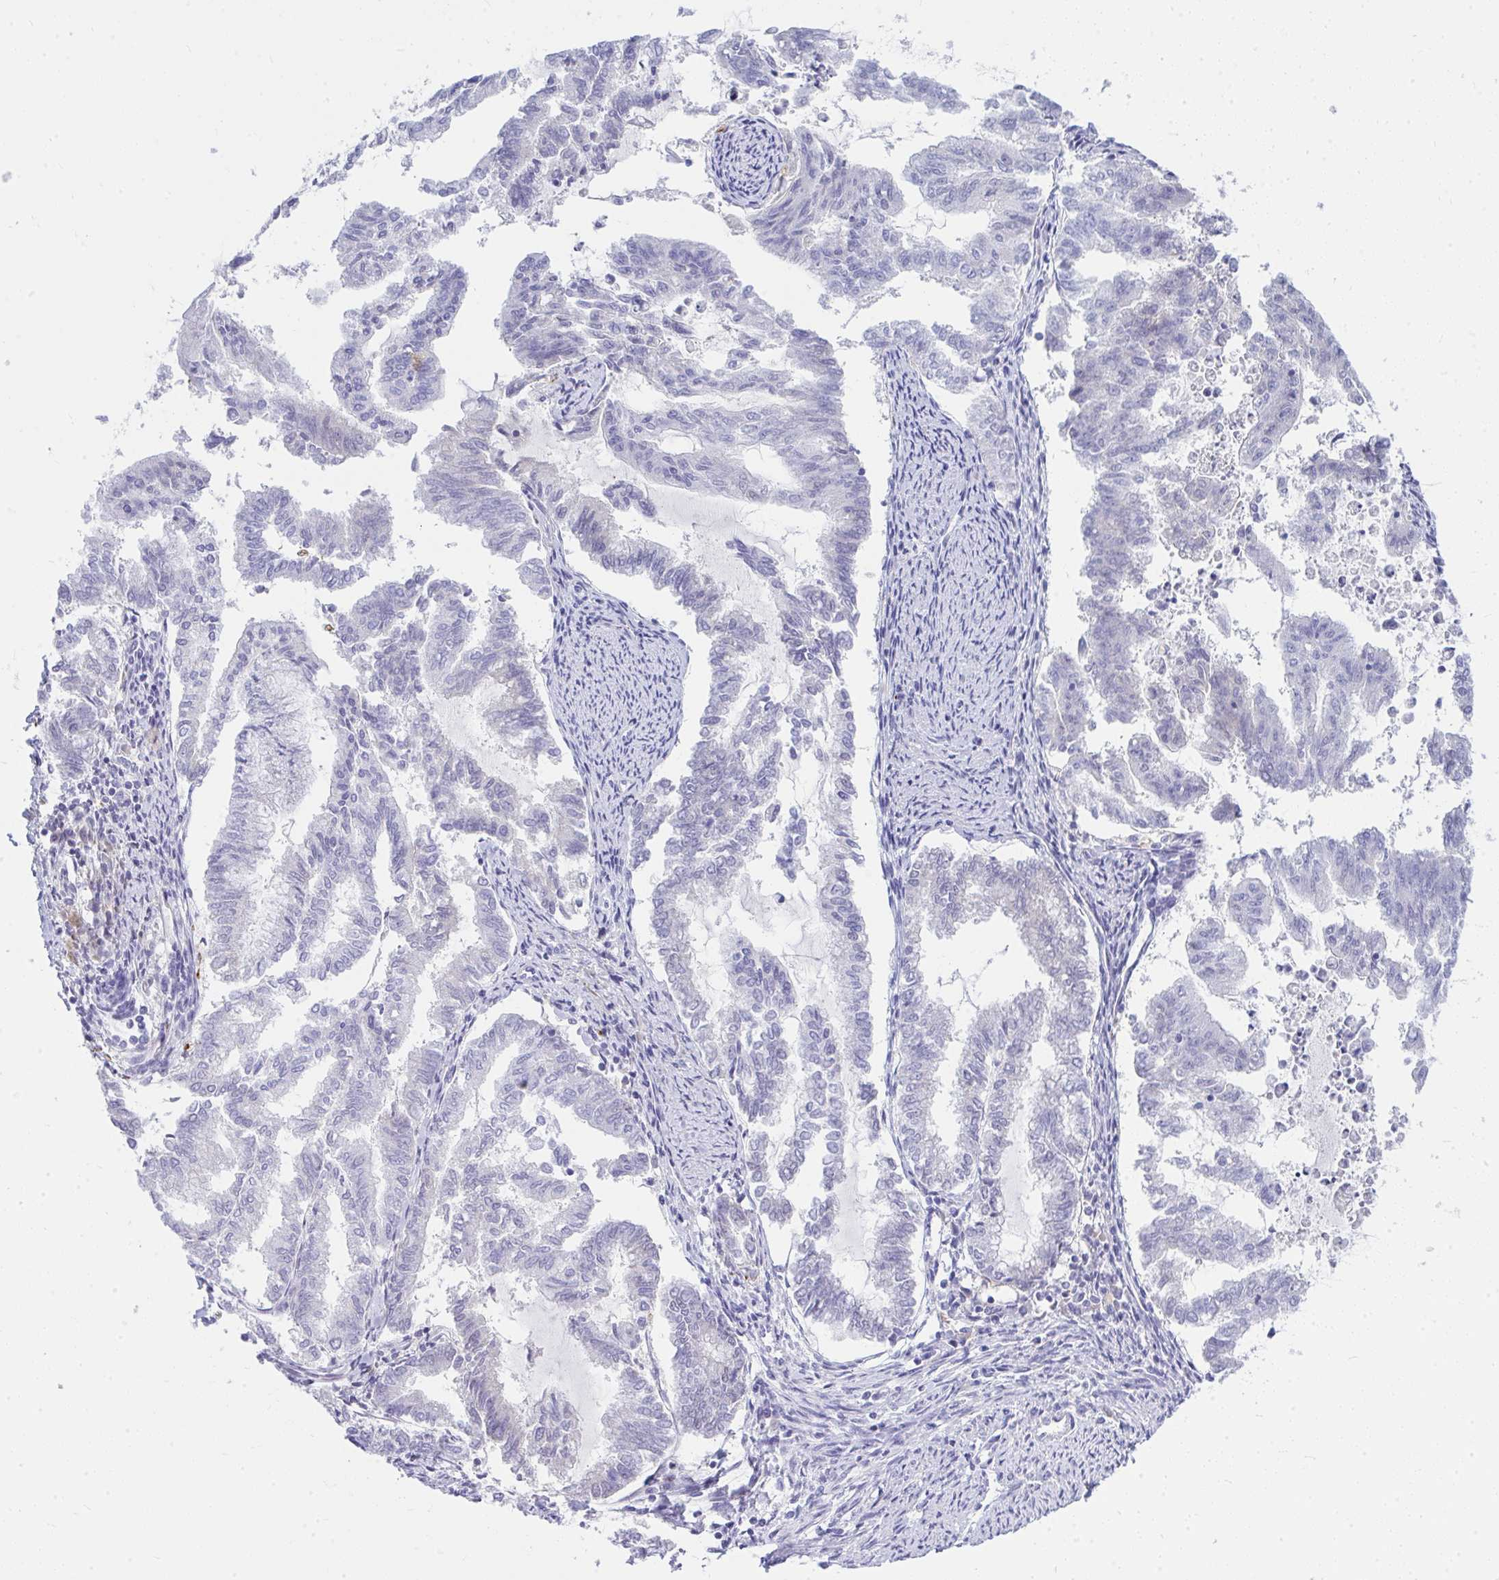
{"staining": {"intensity": "negative", "quantity": "none", "location": "none"}, "tissue": "endometrial cancer", "cell_type": "Tumor cells", "image_type": "cancer", "snomed": [{"axis": "morphology", "description": "Adenocarcinoma, NOS"}, {"axis": "topography", "description": "Endometrium"}], "caption": "A photomicrograph of human adenocarcinoma (endometrial) is negative for staining in tumor cells.", "gene": "LRRC36", "patient": {"sex": "female", "age": 79}}